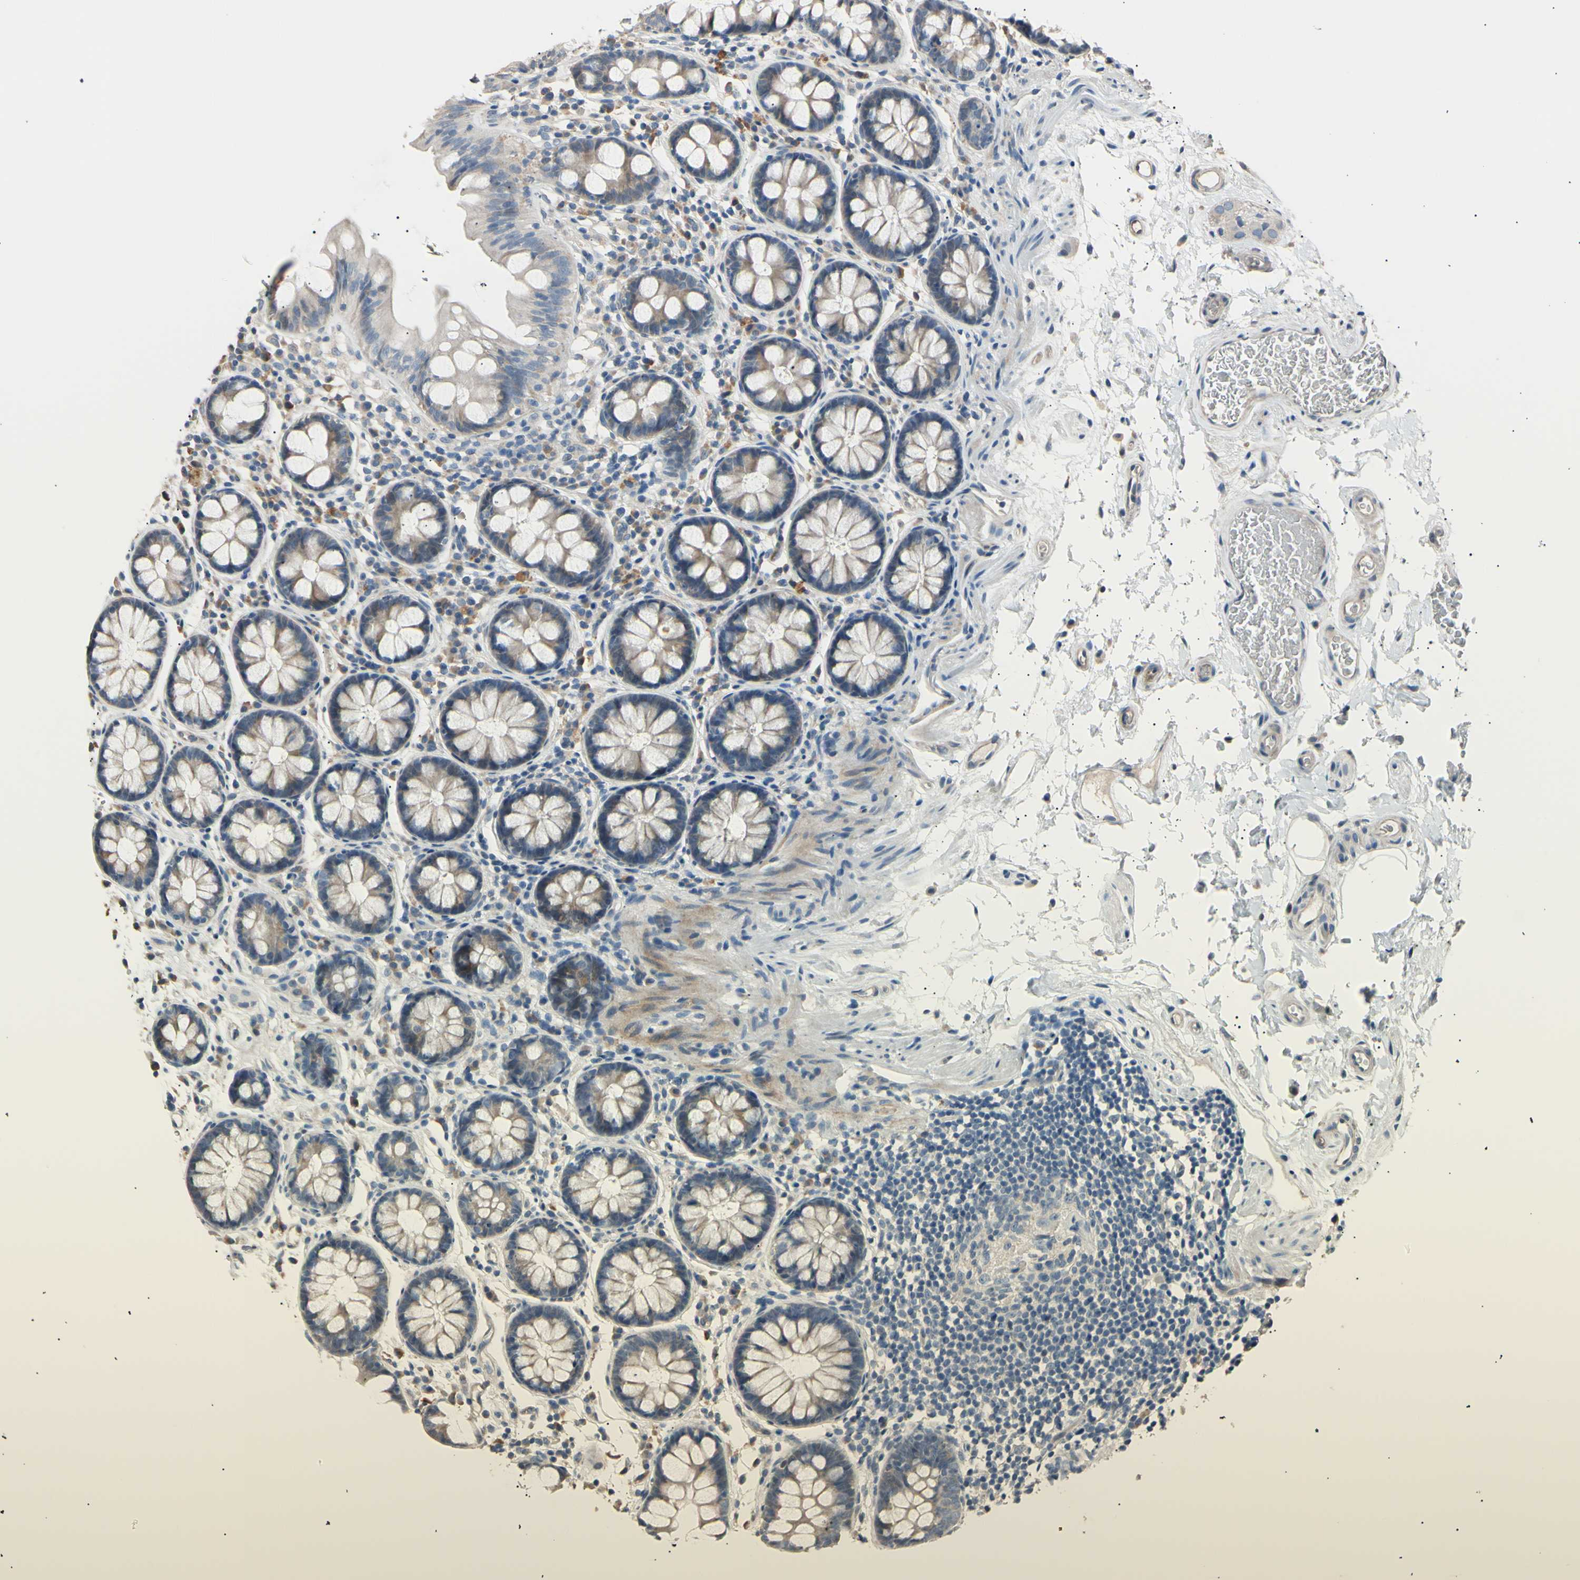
{"staining": {"intensity": "weak", "quantity": ">75%", "location": "cytoplasmic/membranous"}, "tissue": "colon", "cell_type": "Endothelial cells", "image_type": "normal", "snomed": [{"axis": "morphology", "description": "Normal tissue, NOS"}, {"axis": "topography", "description": "Colon"}], "caption": "Weak cytoplasmic/membranous staining for a protein is present in about >75% of endothelial cells of benign colon using immunohistochemistry (IHC).", "gene": "LDLR", "patient": {"sex": "female", "age": 80}}